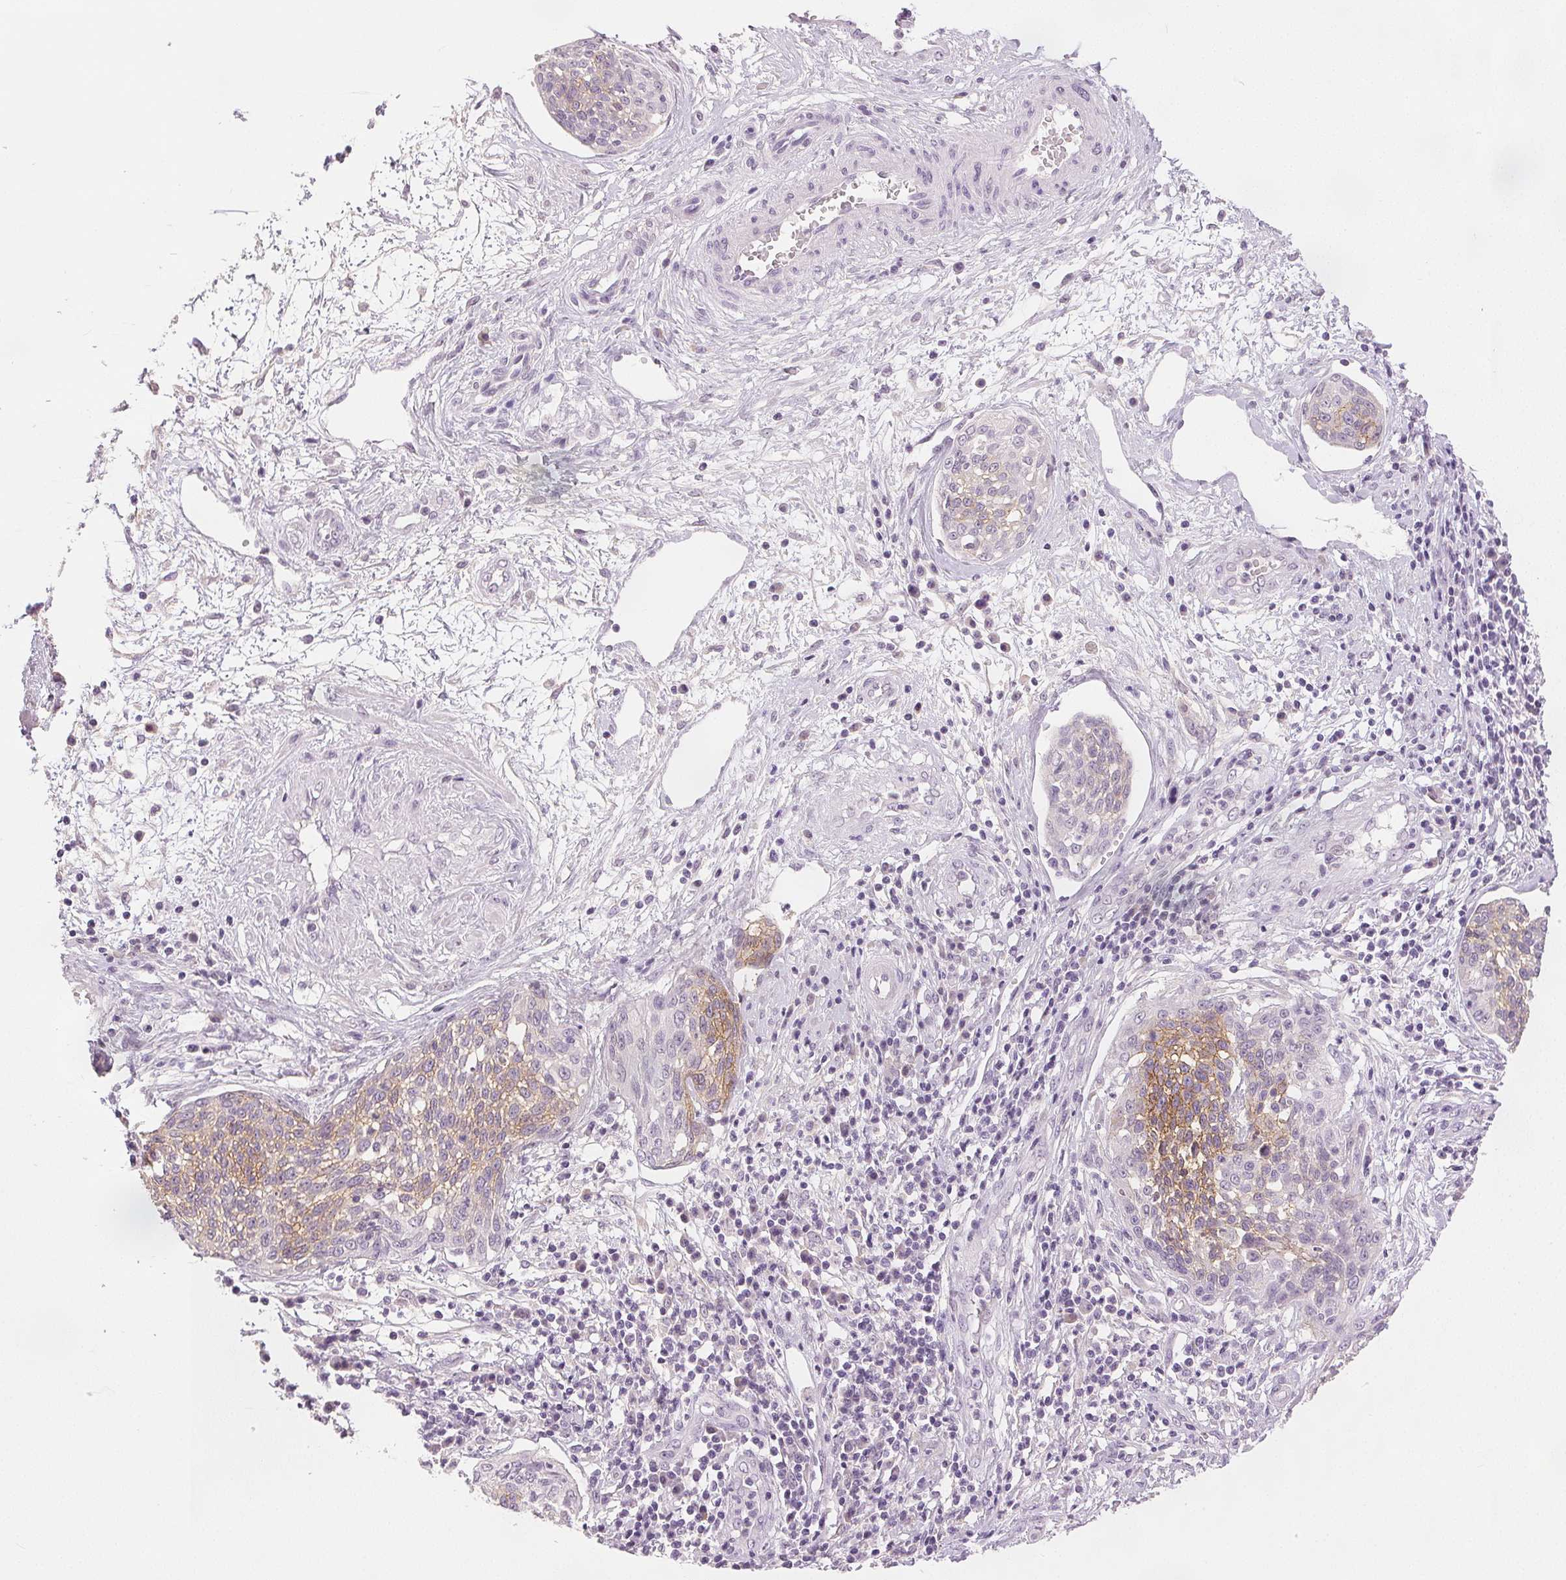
{"staining": {"intensity": "weak", "quantity": "25%-75%", "location": "cytoplasmic/membranous"}, "tissue": "cervical cancer", "cell_type": "Tumor cells", "image_type": "cancer", "snomed": [{"axis": "morphology", "description": "Squamous cell carcinoma, NOS"}, {"axis": "topography", "description": "Cervix"}], "caption": "Squamous cell carcinoma (cervical) stained for a protein (brown) shows weak cytoplasmic/membranous positive expression in about 25%-75% of tumor cells.", "gene": "CA12", "patient": {"sex": "female", "age": 34}}